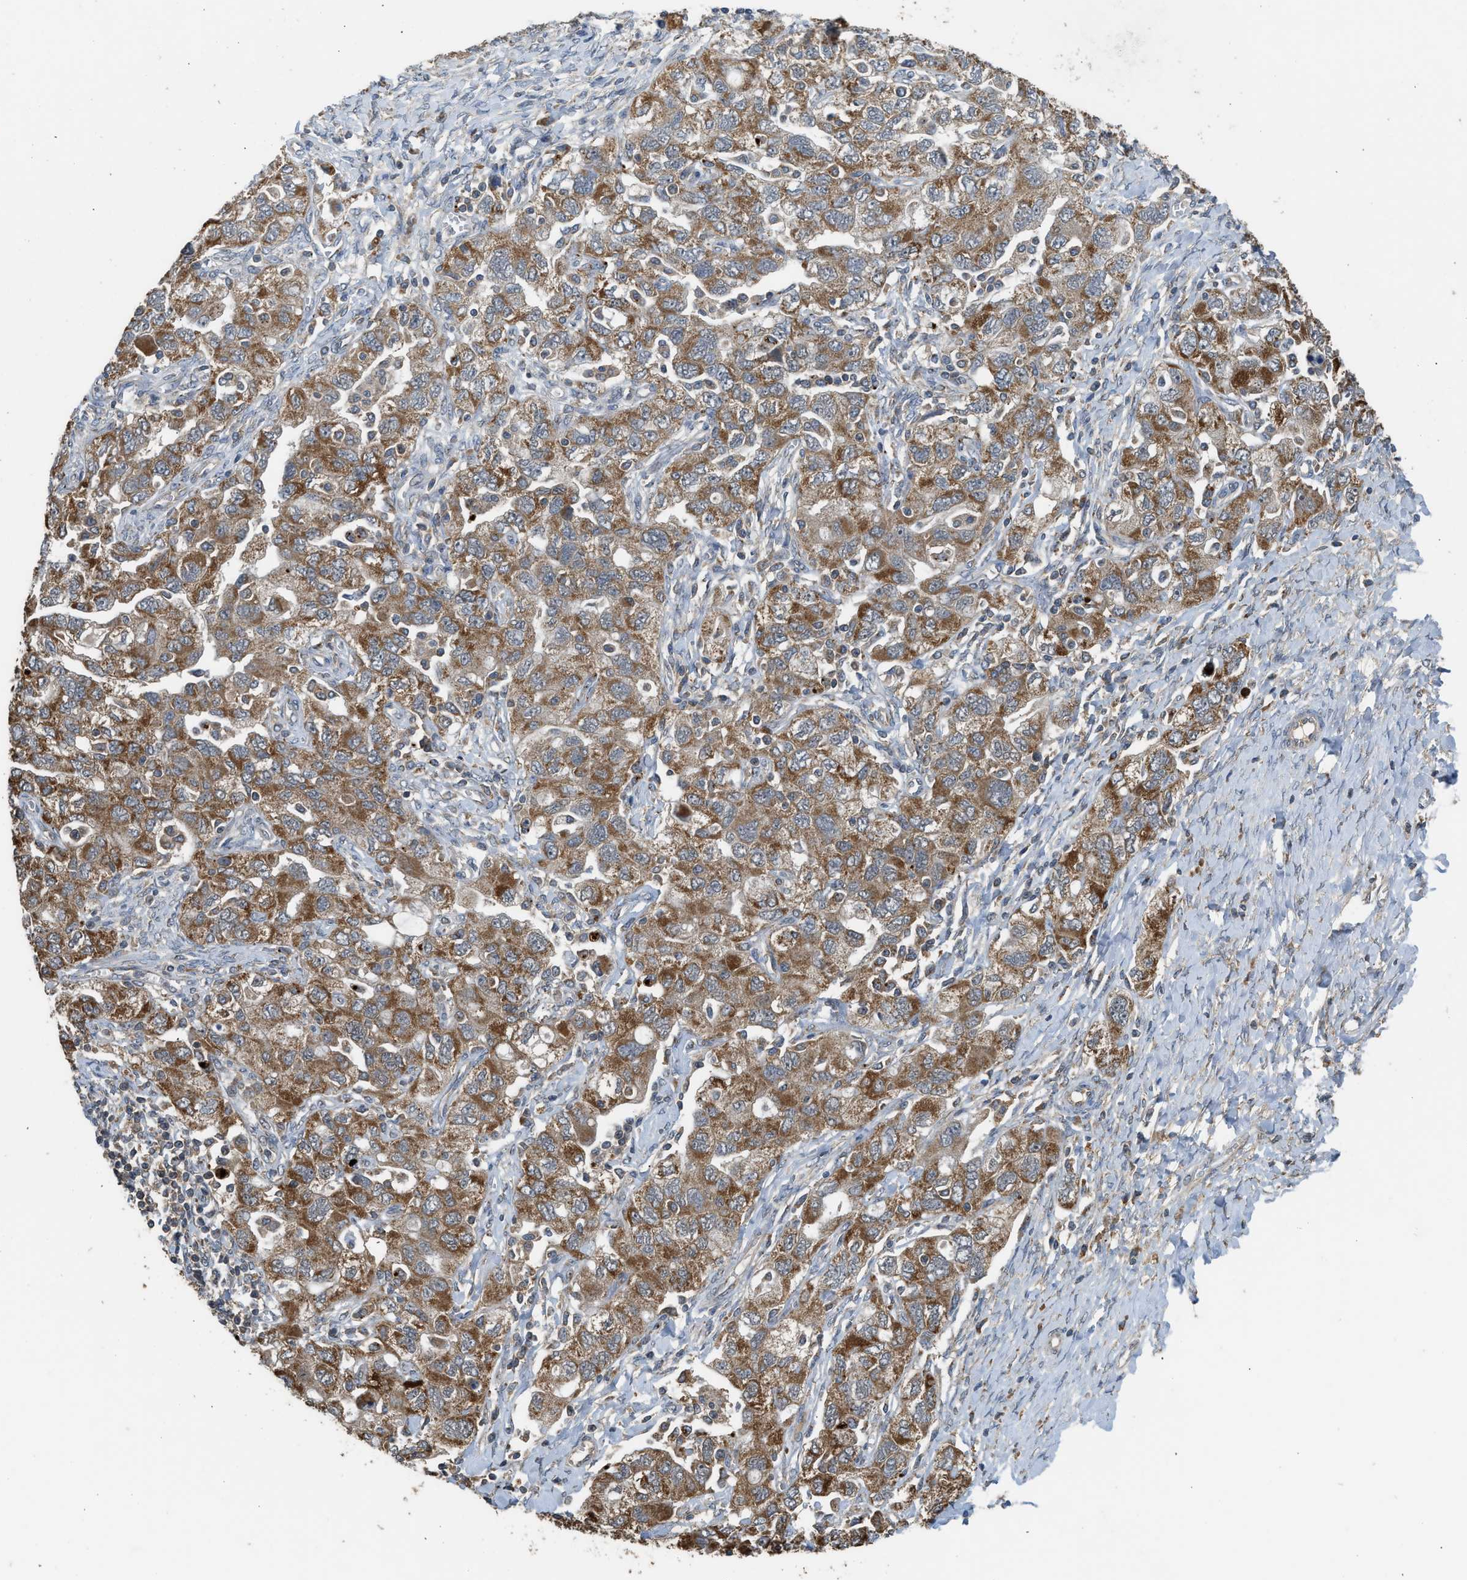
{"staining": {"intensity": "strong", "quantity": ">75%", "location": "cytoplasmic/membranous"}, "tissue": "ovarian cancer", "cell_type": "Tumor cells", "image_type": "cancer", "snomed": [{"axis": "morphology", "description": "Carcinoma, NOS"}, {"axis": "morphology", "description": "Cystadenocarcinoma, serous, NOS"}, {"axis": "topography", "description": "Ovary"}], "caption": "The histopathology image demonstrates staining of ovarian cancer (carcinoma), revealing strong cytoplasmic/membranous protein staining (brown color) within tumor cells.", "gene": "STARD3", "patient": {"sex": "female", "age": 69}}